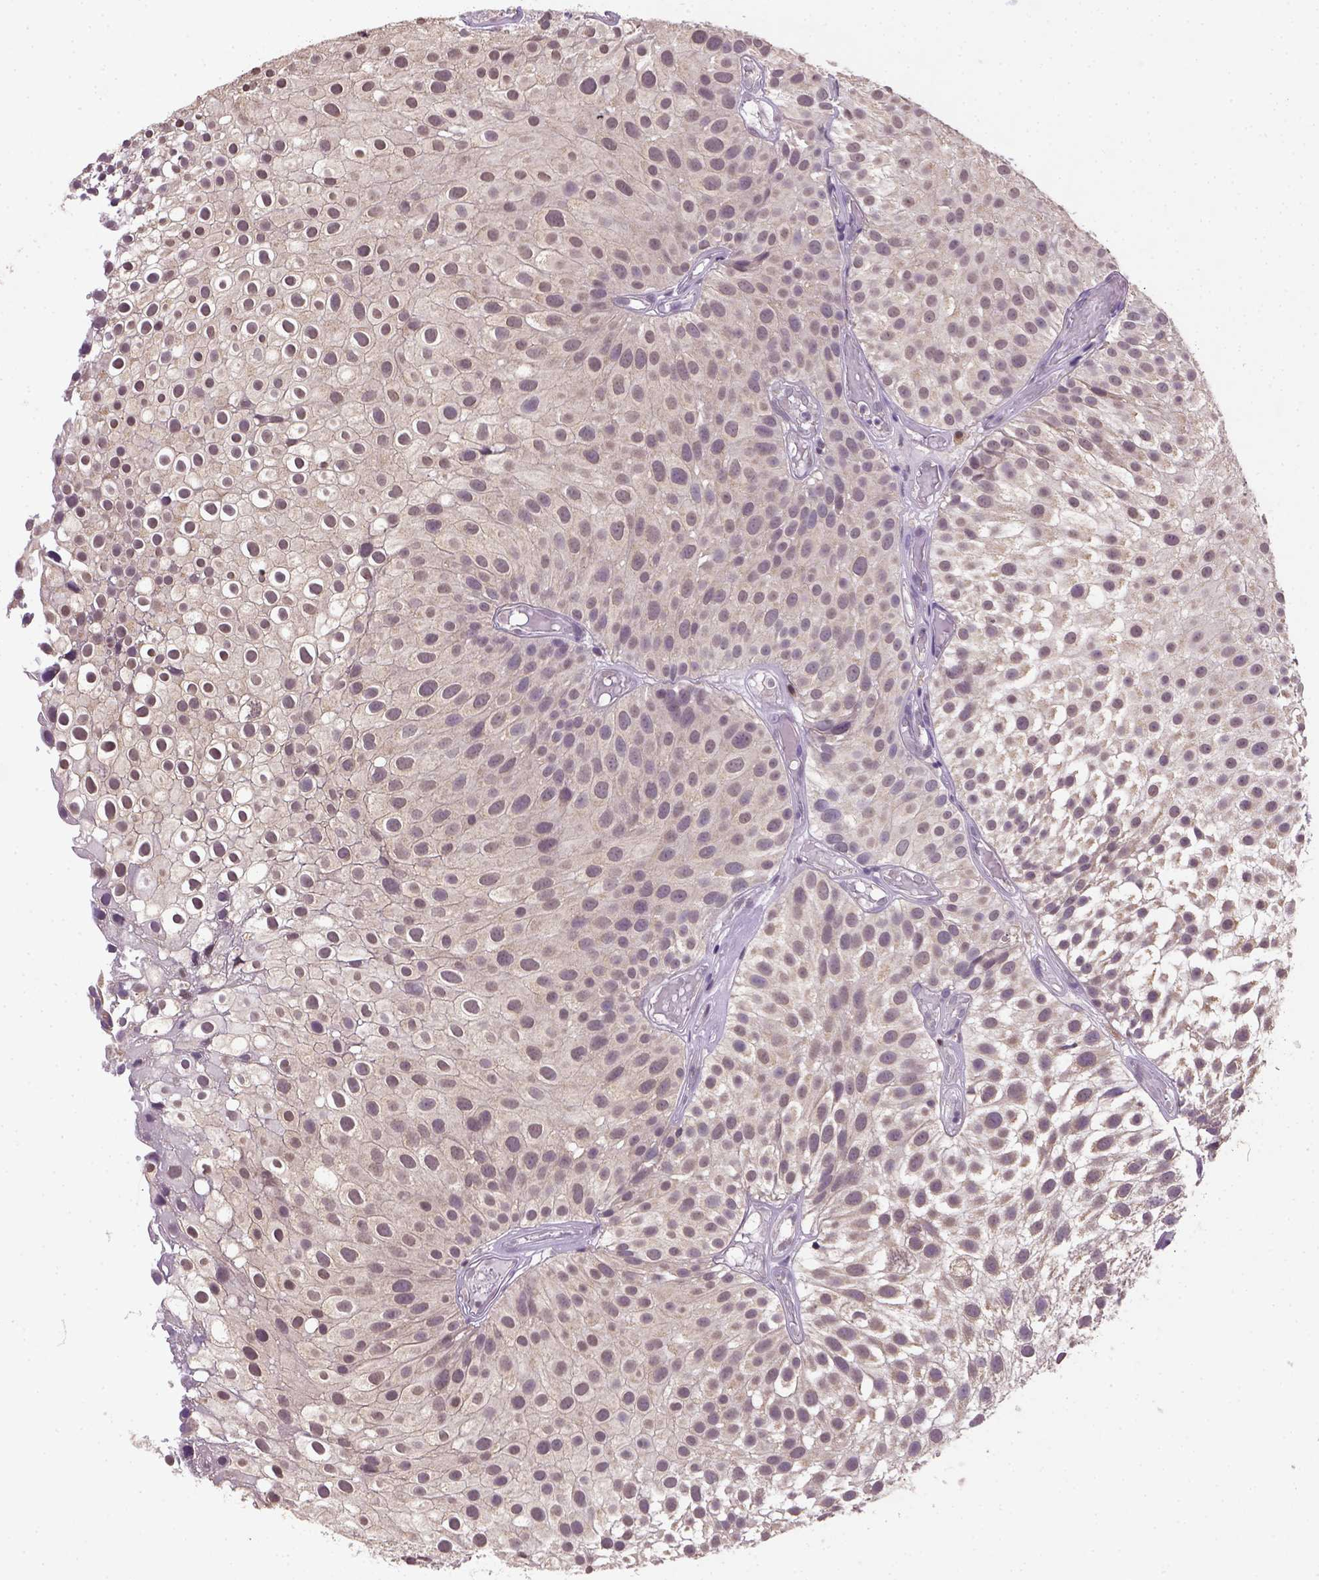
{"staining": {"intensity": "negative", "quantity": "none", "location": "none"}, "tissue": "urothelial cancer", "cell_type": "Tumor cells", "image_type": "cancer", "snomed": [{"axis": "morphology", "description": "Urothelial carcinoma, Low grade"}, {"axis": "topography", "description": "Urinary bladder"}], "caption": "Immunohistochemical staining of urothelial cancer shows no significant staining in tumor cells.", "gene": "NUDT10", "patient": {"sex": "male", "age": 79}}